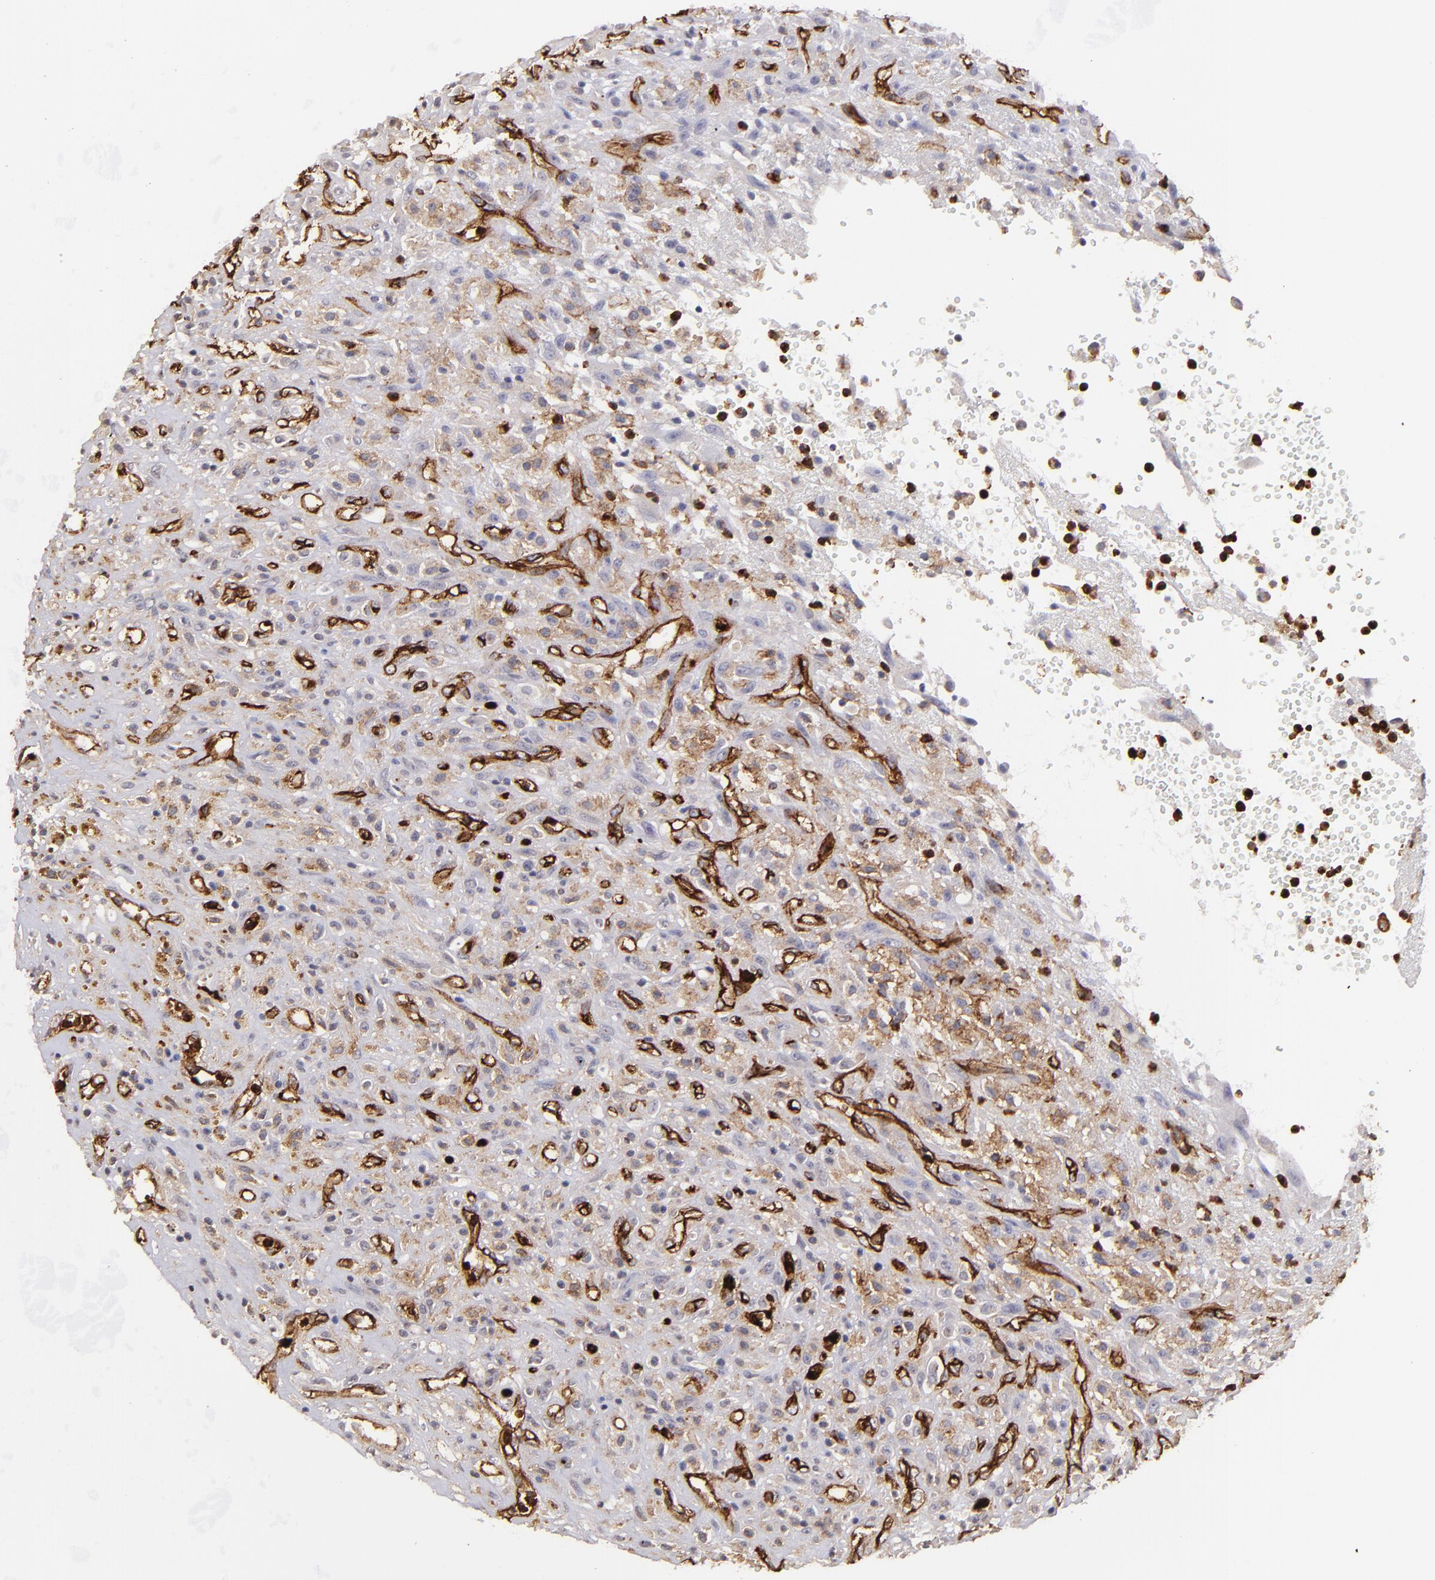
{"staining": {"intensity": "negative", "quantity": "none", "location": "none"}, "tissue": "glioma", "cell_type": "Tumor cells", "image_type": "cancer", "snomed": [{"axis": "morphology", "description": "Glioma, malignant, High grade"}, {"axis": "topography", "description": "Brain"}], "caption": "This is an IHC image of high-grade glioma (malignant). There is no expression in tumor cells.", "gene": "DYSF", "patient": {"sex": "male", "age": 66}}